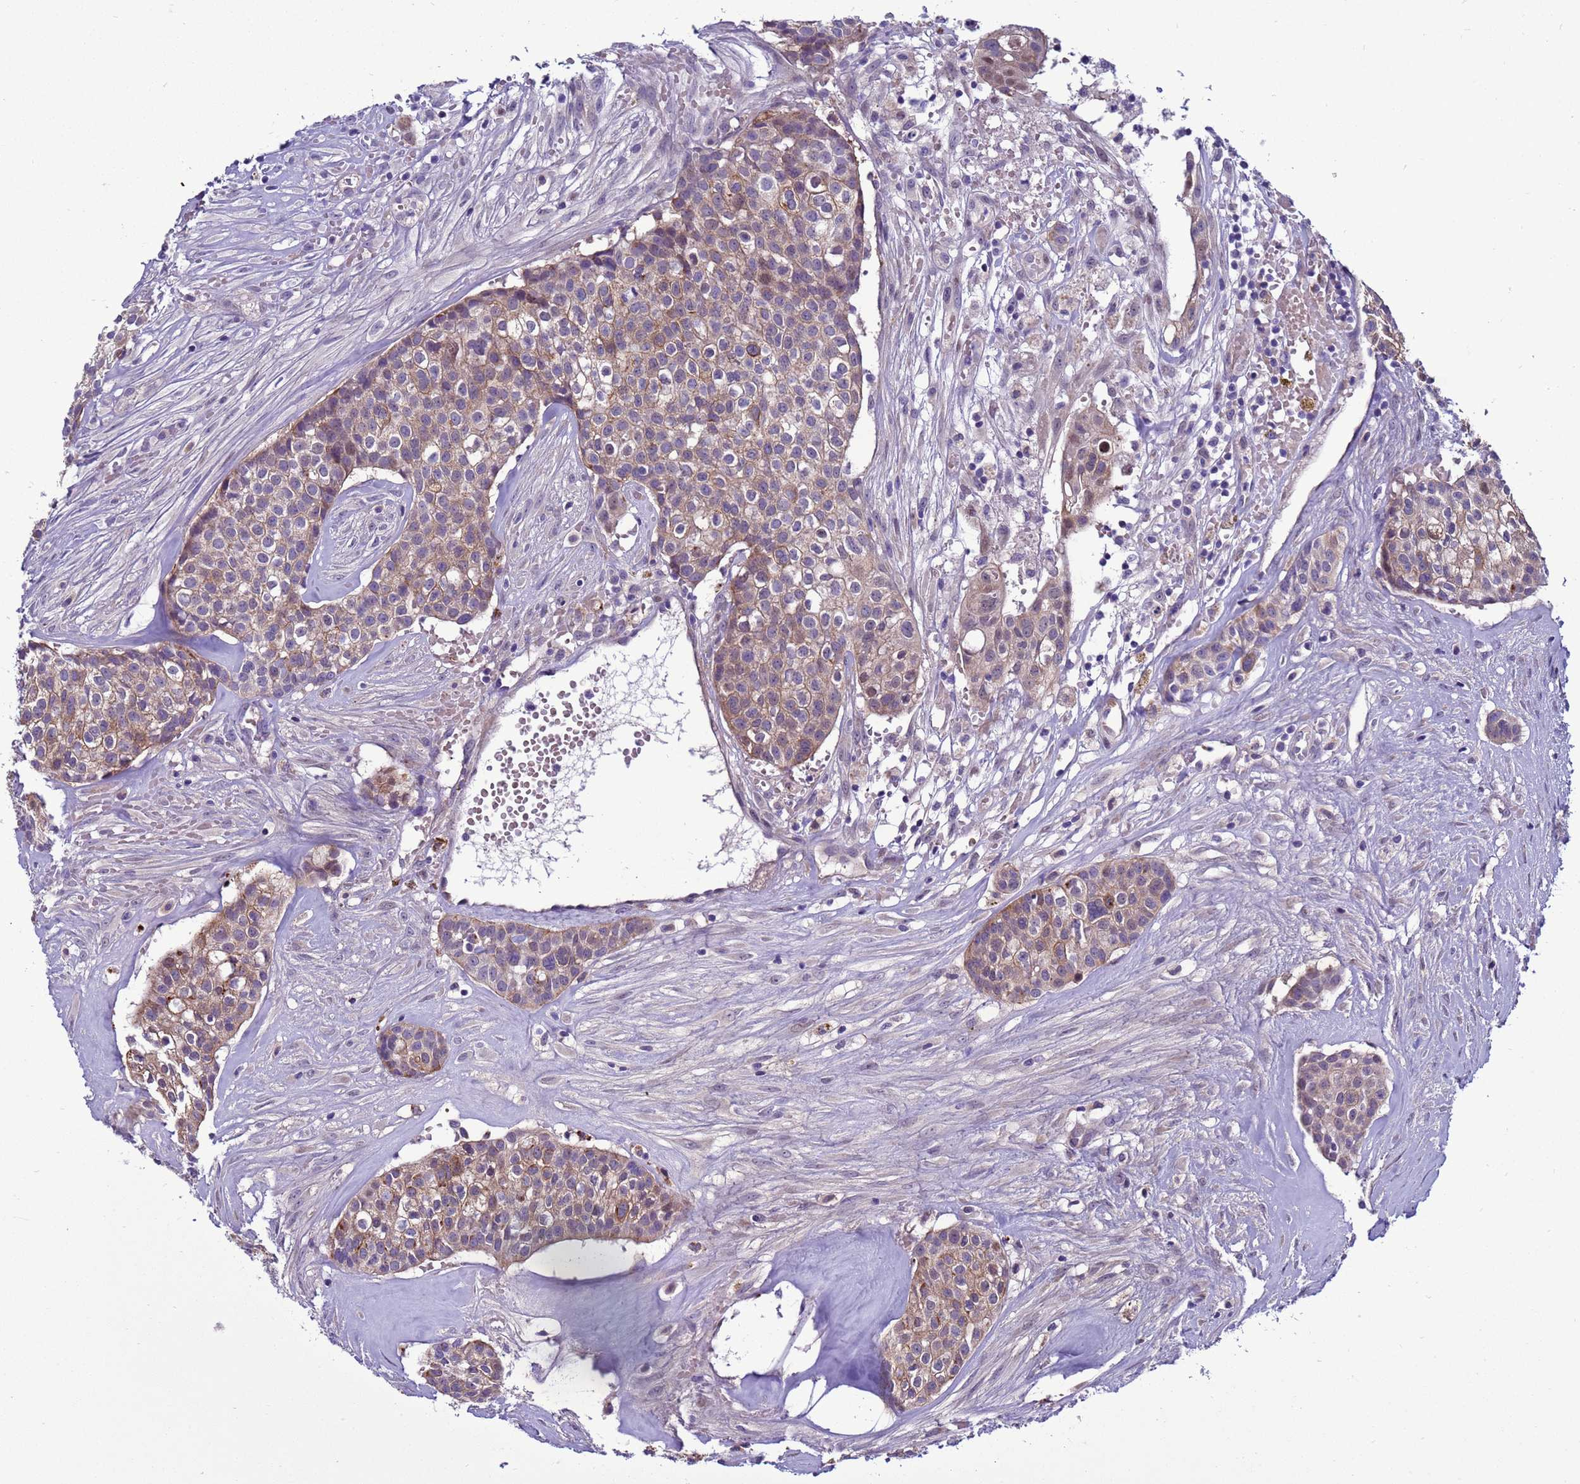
{"staining": {"intensity": "moderate", "quantity": ">75%", "location": "cytoplasmic/membranous"}, "tissue": "head and neck cancer", "cell_type": "Tumor cells", "image_type": "cancer", "snomed": [{"axis": "morphology", "description": "Adenocarcinoma, NOS"}, {"axis": "topography", "description": "Head-Neck"}], "caption": "Immunohistochemical staining of head and neck cancer (adenocarcinoma) reveals medium levels of moderate cytoplasmic/membranous staining in approximately >75% of tumor cells.", "gene": "NAT2", "patient": {"sex": "male", "age": 81}}